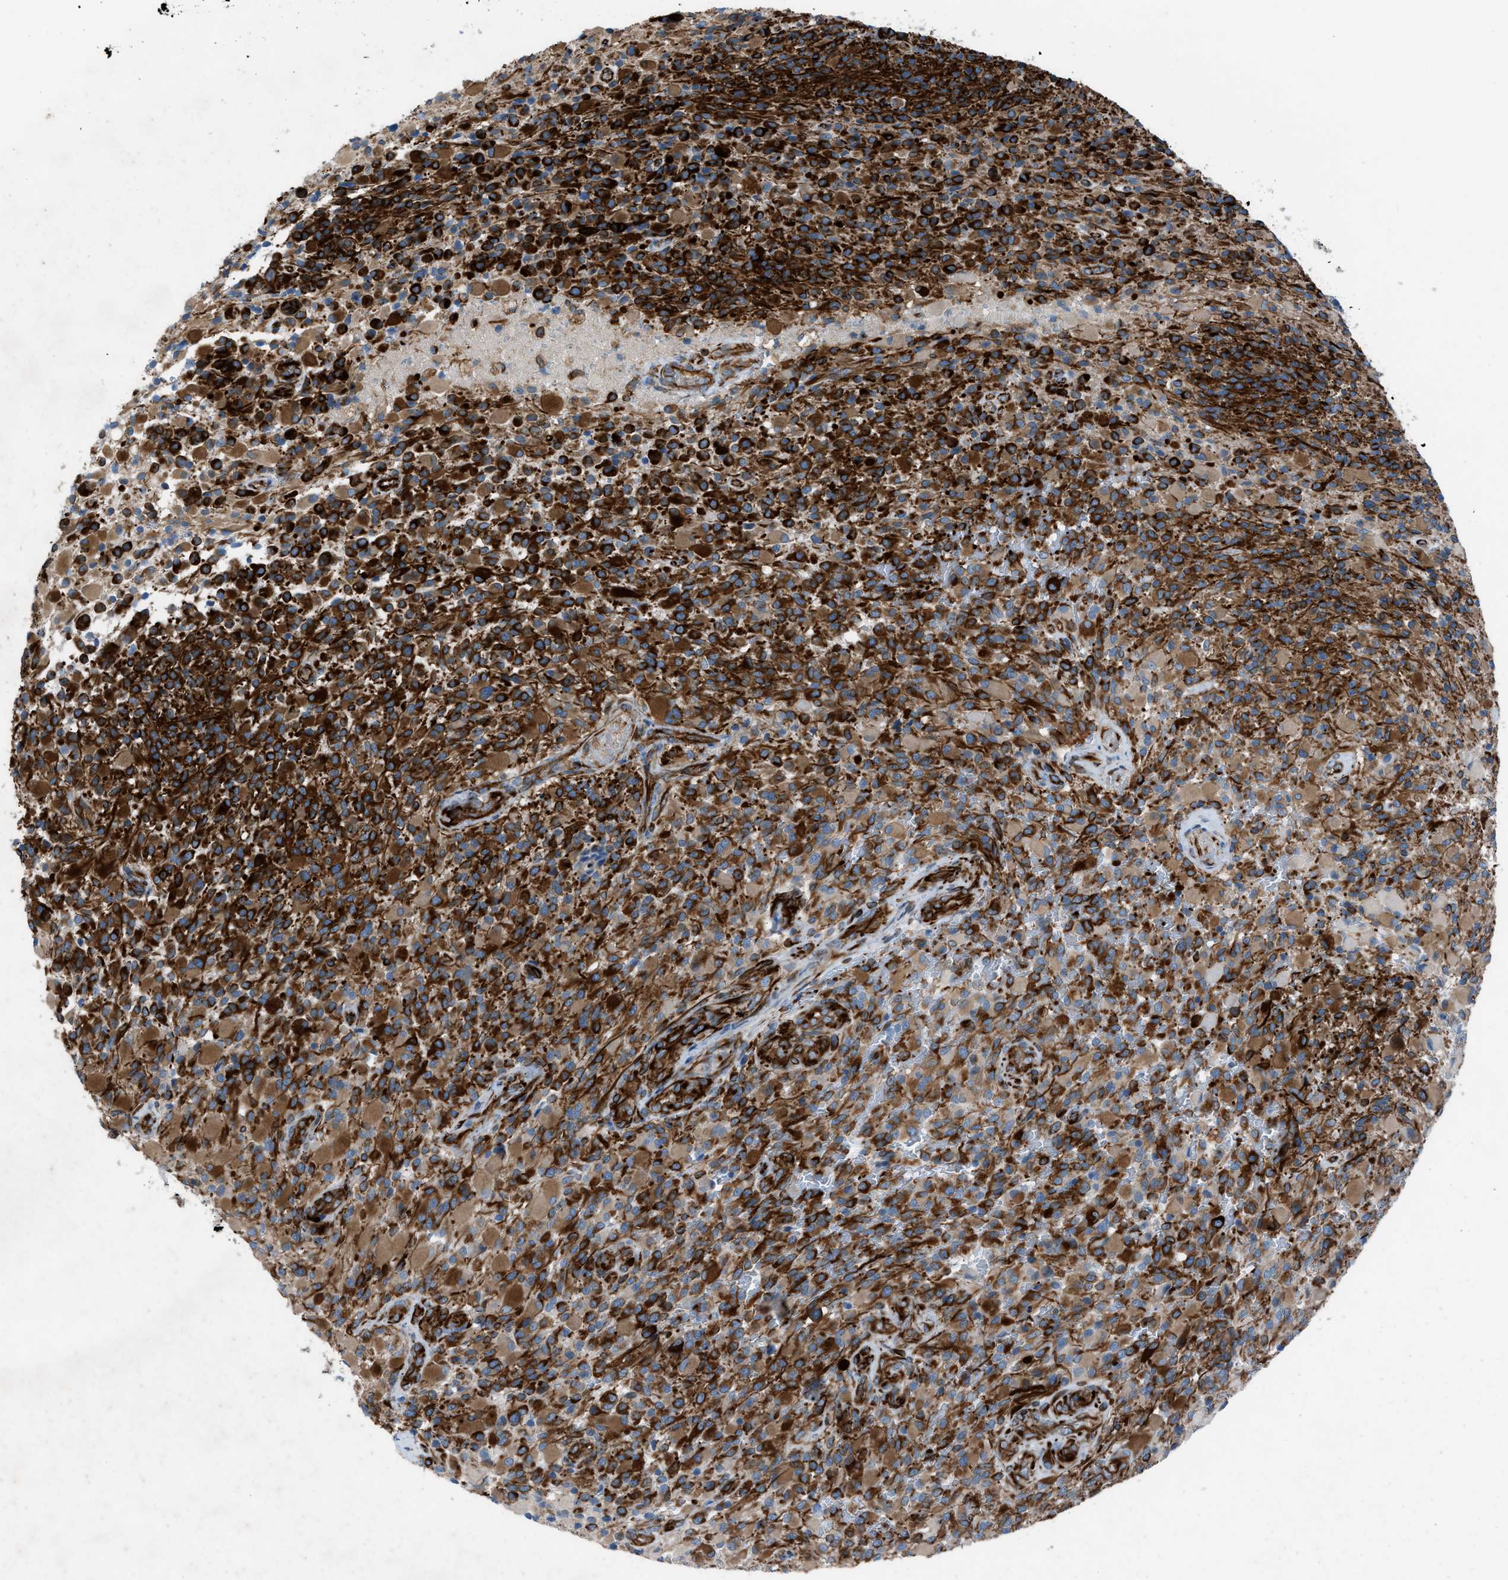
{"staining": {"intensity": "strong", "quantity": ">75%", "location": "cytoplasmic/membranous"}, "tissue": "glioma", "cell_type": "Tumor cells", "image_type": "cancer", "snomed": [{"axis": "morphology", "description": "Glioma, malignant, High grade"}, {"axis": "topography", "description": "Brain"}], "caption": "Tumor cells show high levels of strong cytoplasmic/membranous staining in about >75% of cells in malignant glioma (high-grade). (Stains: DAB in brown, nuclei in blue, Microscopy: brightfield microscopy at high magnification).", "gene": "CABP7", "patient": {"sex": "male", "age": 71}}